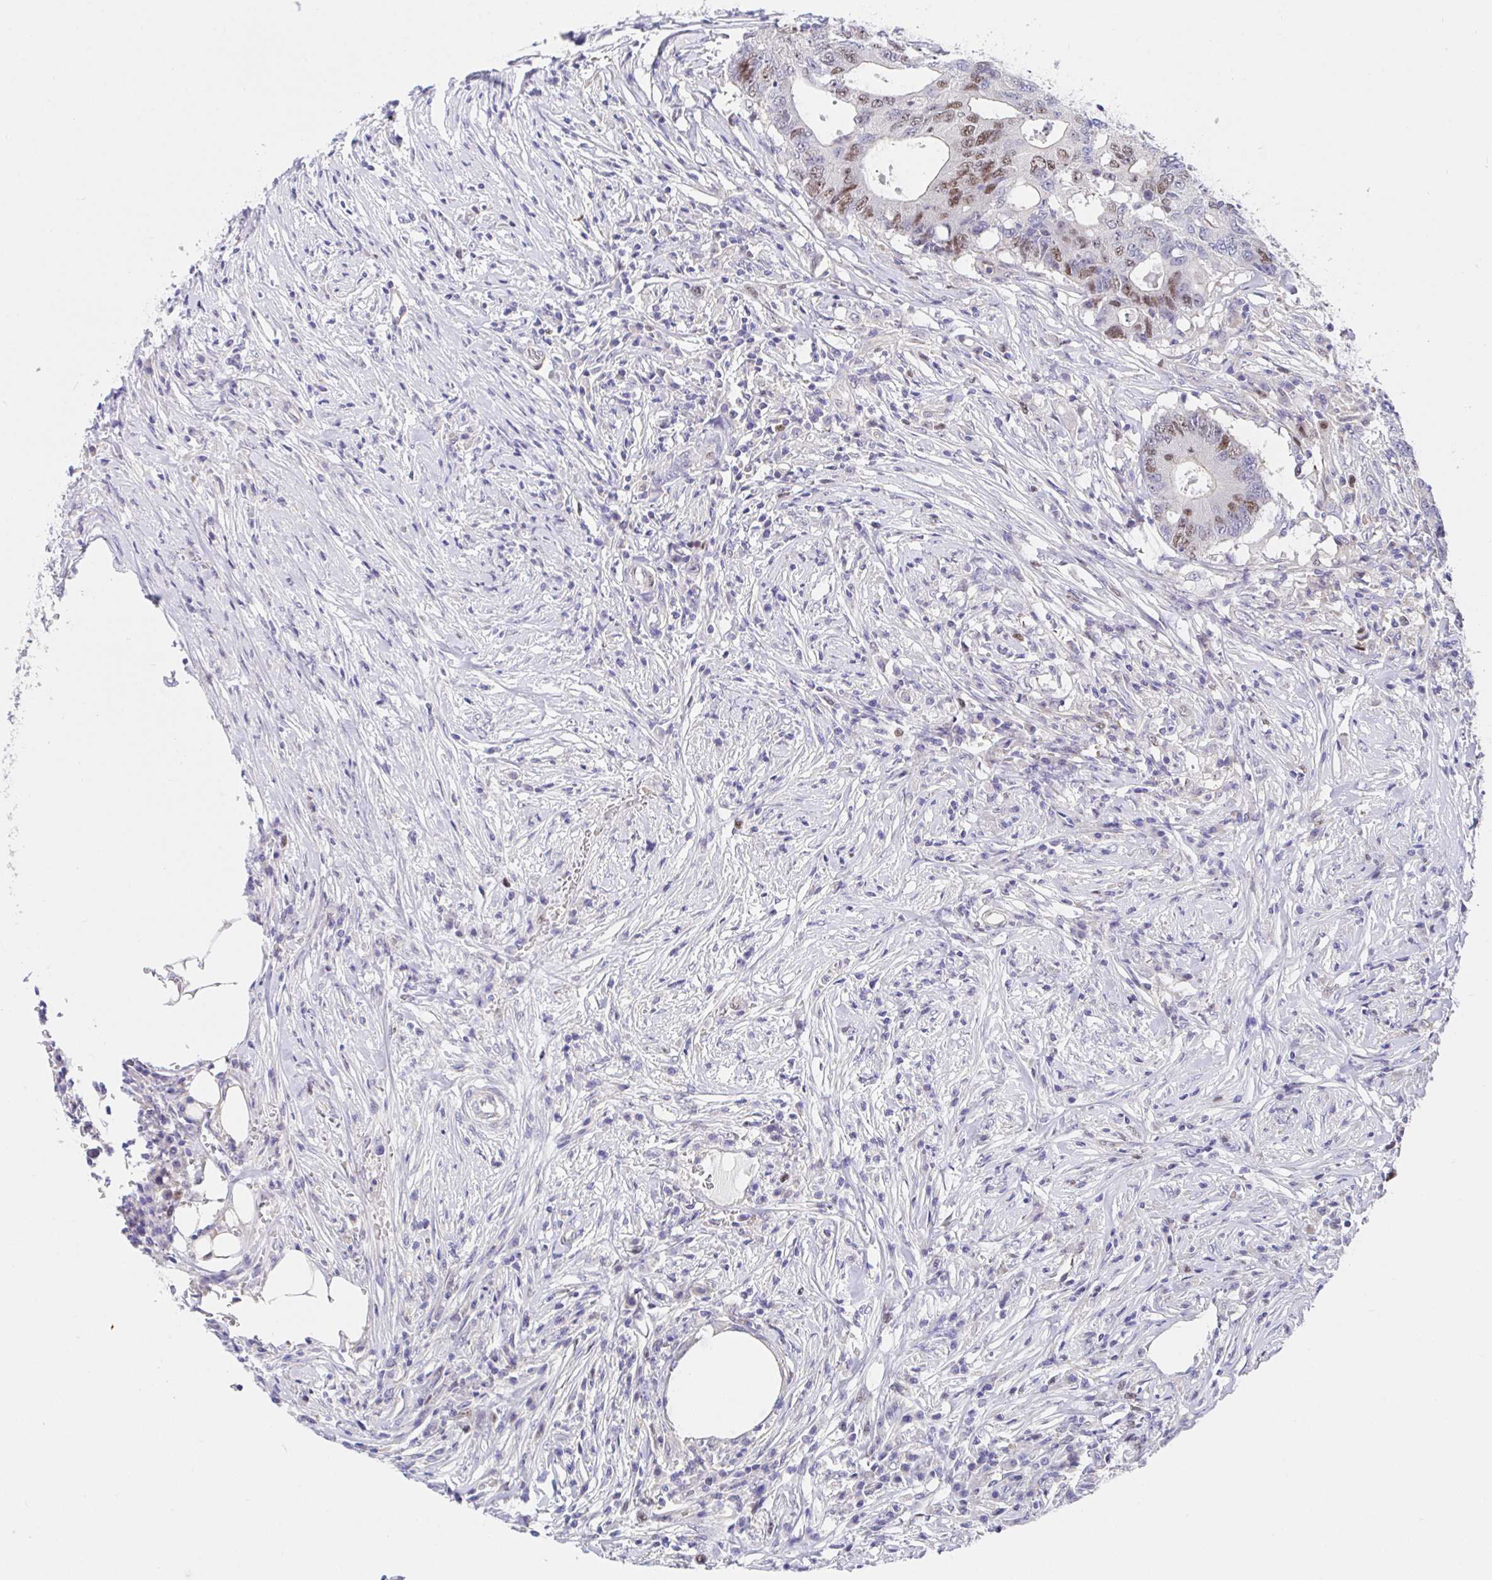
{"staining": {"intensity": "moderate", "quantity": "25%-75%", "location": "nuclear"}, "tissue": "colorectal cancer", "cell_type": "Tumor cells", "image_type": "cancer", "snomed": [{"axis": "morphology", "description": "Adenocarcinoma, NOS"}, {"axis": "topography", "description": "Colon"}], "caption": "The image exhibits staining of colorectal cancer, revealing moderate nuclear protein staining (brown color) within tumor cells.", "gene": "TIMELESS", "patient": {"sex": "male", "age": 71}}